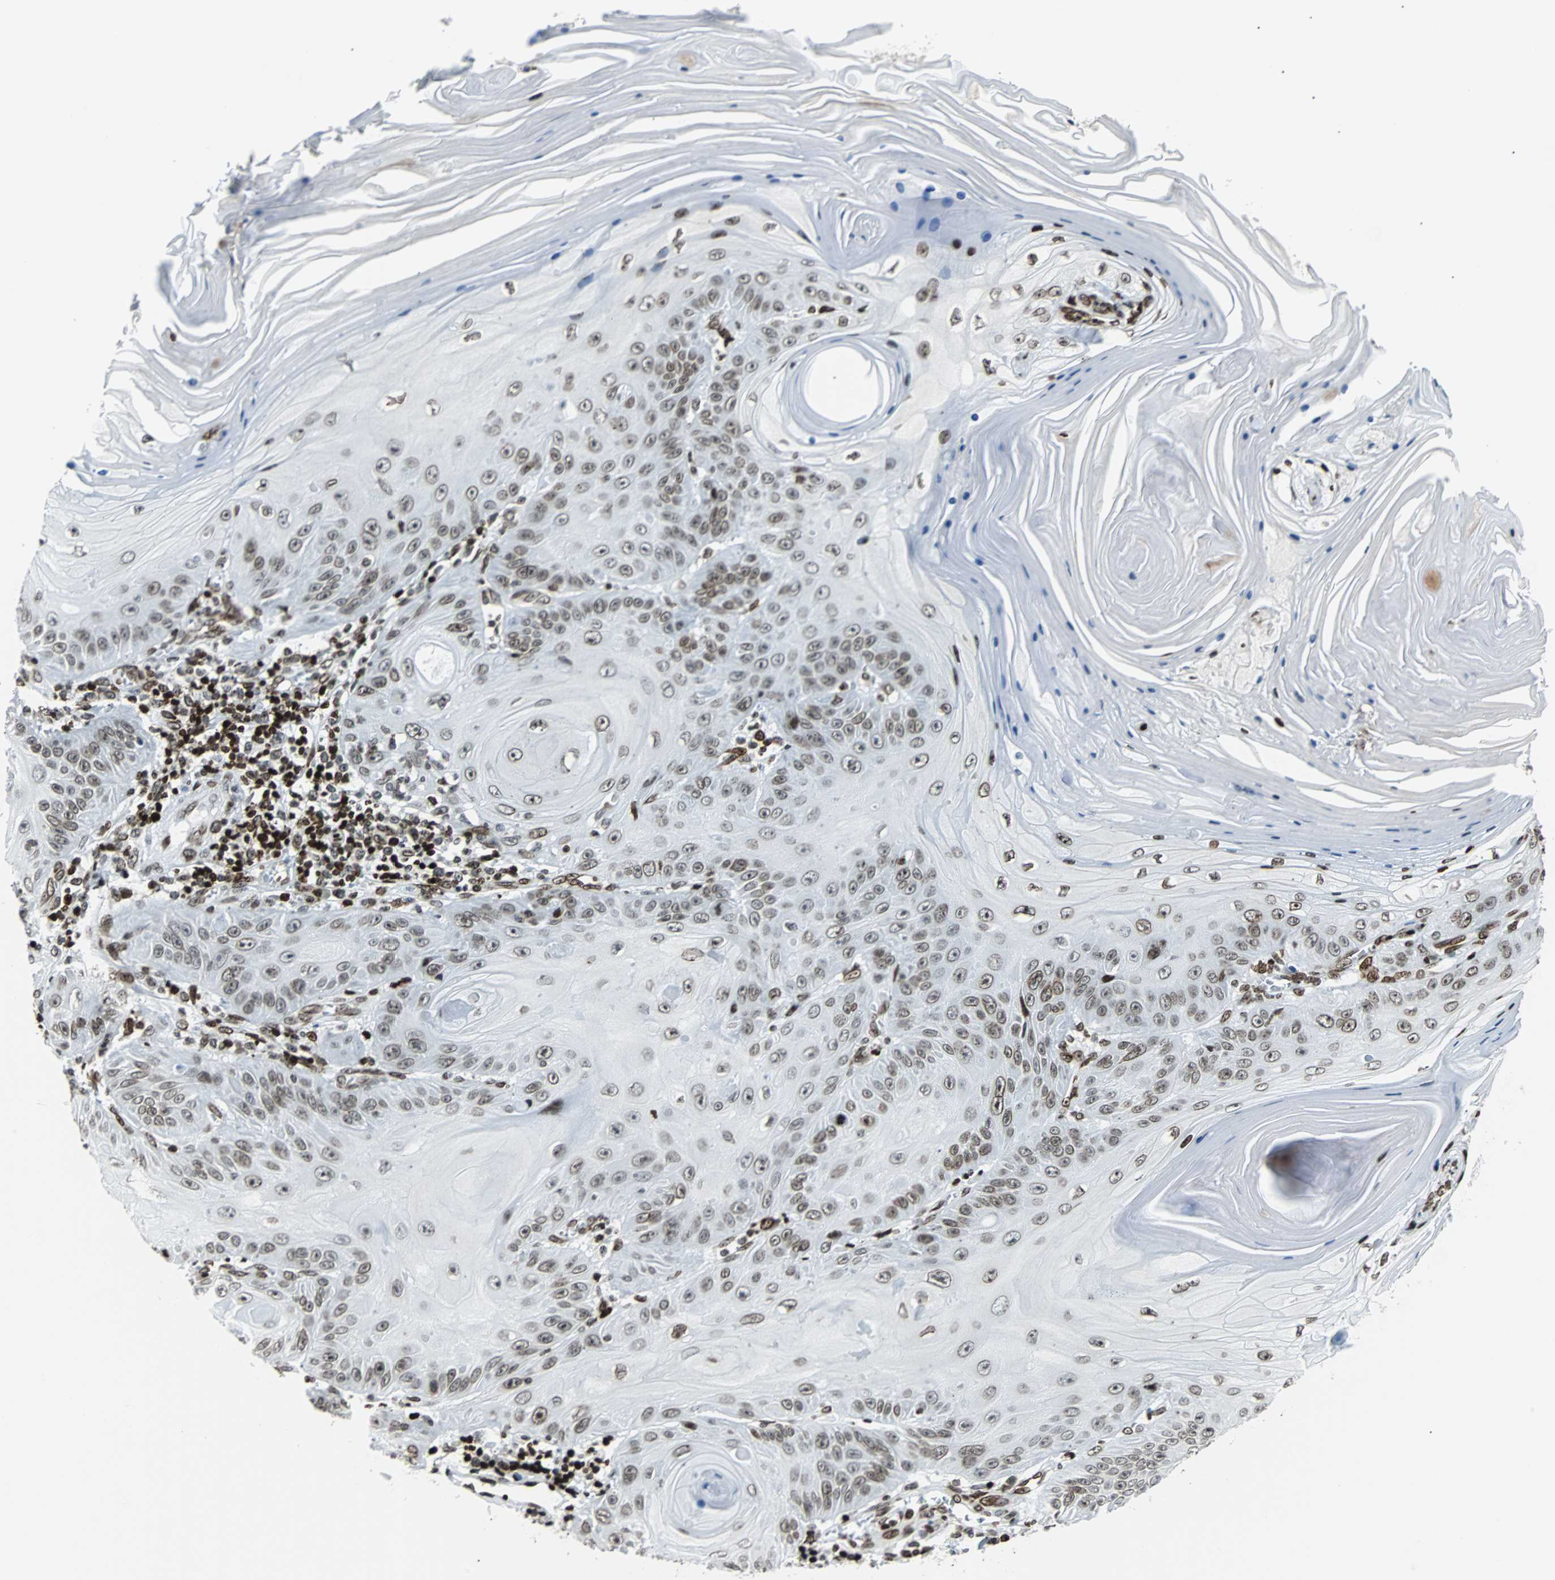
{"staining": {"intensity": "moderate", "quantity": "25%-75%", "location": "nuclear"}, "tissue": "skin cancer", "cell_type": "Tumor cells", "image_type": "cancer", "snomed": [{"axis": "morphology", "description": "Squamous cell carcinoma, NOS"}, {"axis": "topography", "description": "Skin"}], "caption": "Human skin cancer (squamous cell carcinoma) stained with a protein marker reveals moderate staining in tumor cells.", "gene": "ZNF131", "patient": {"sex": "female", "age": 78}}